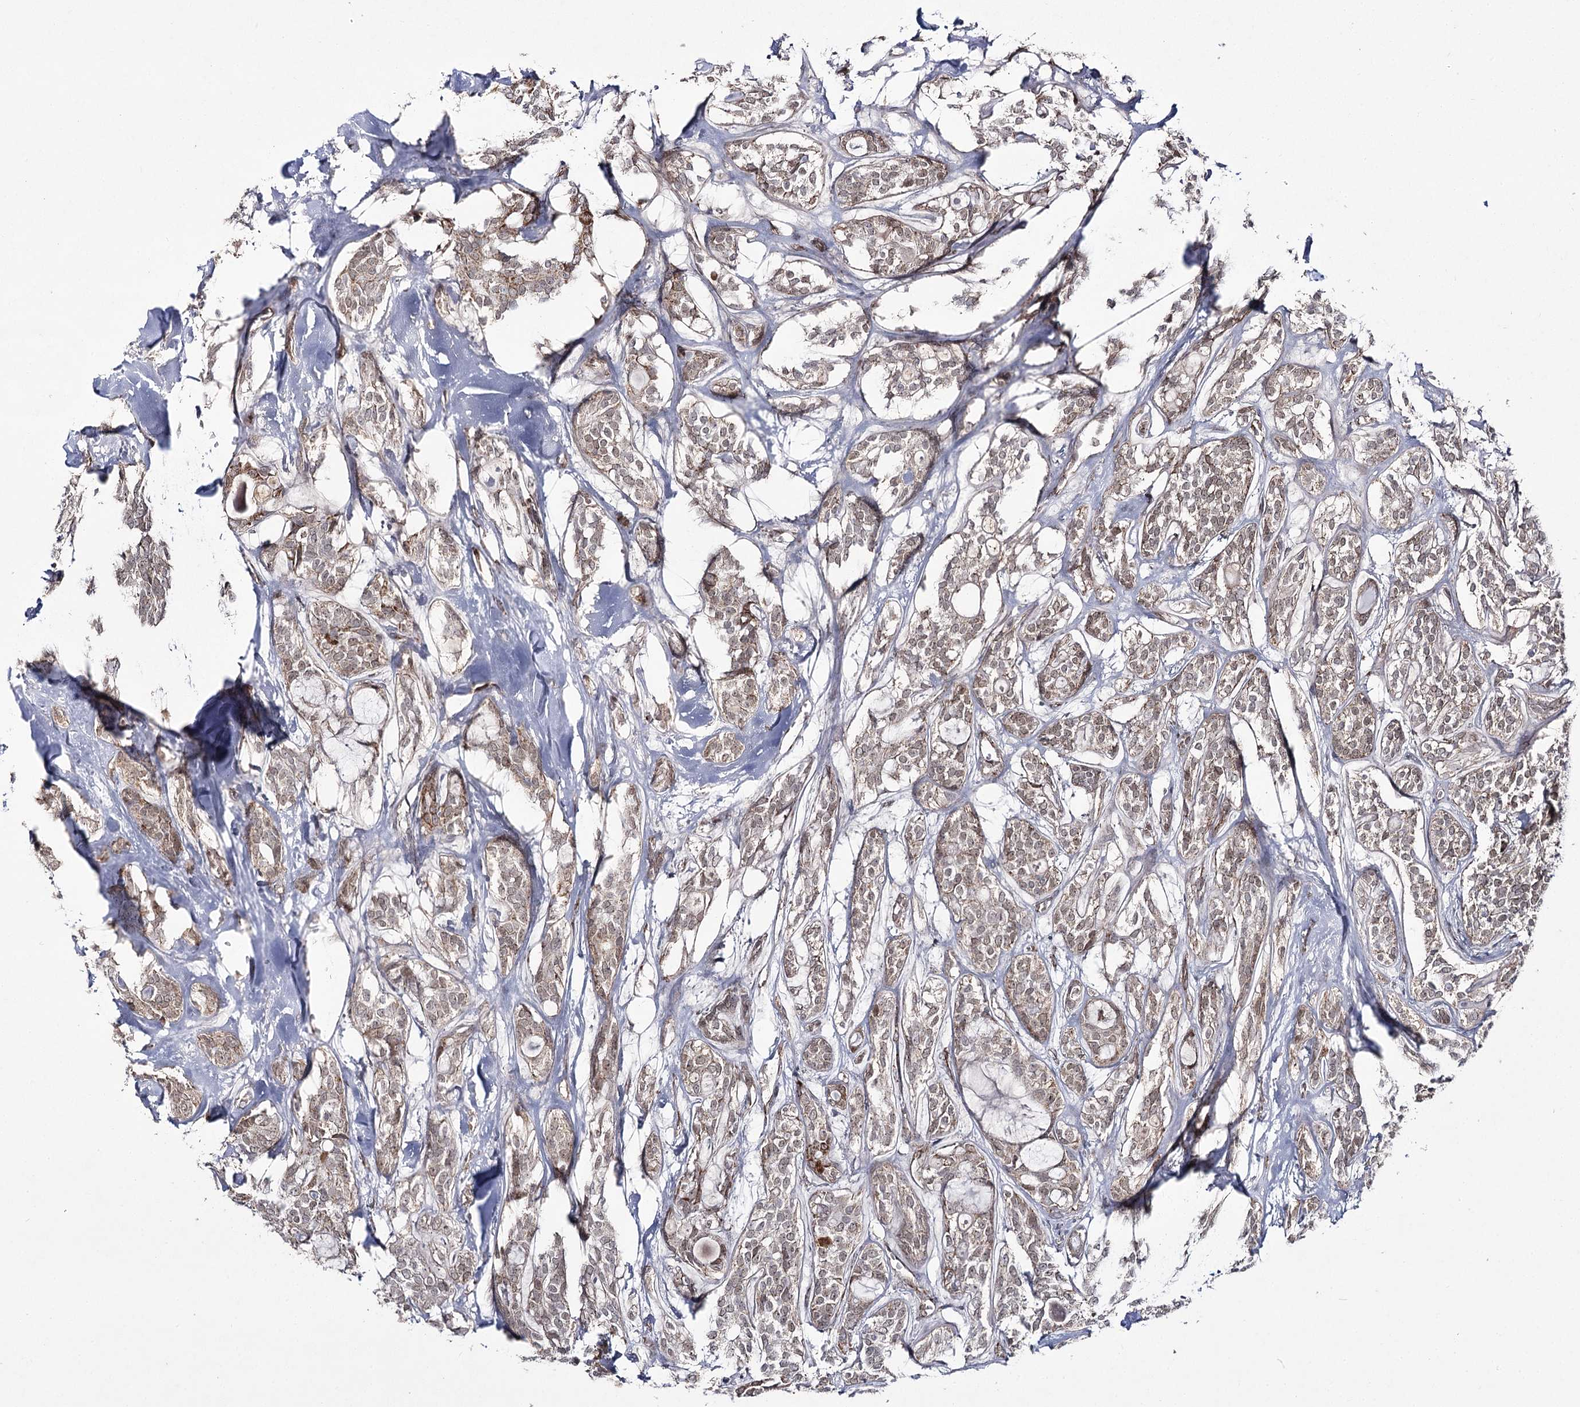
{"staining": {"intensity": "weak", "quantity": ">75%", "location": "cytoplasmic/membranous,nuclear"}, "tissue": "head and neck cancer", "cell_type": "Tumor cells", "image_type": "cancer", "snomed": [{"axis": "morphology", "description": "Adenocarcinoma, NOS"}, {"axis": "topography", "description": "Head-Neck"}], "caption": "DAB immunohistochemical staining of head and neck cancer (adenocarcinoma) shows weak cytoplasmic/membranous and nuclear protein positivity in approximately >75% of tumor cells.", "gene": "SLC4A1AP", "patient": {"sex": "male", "age": 66}}